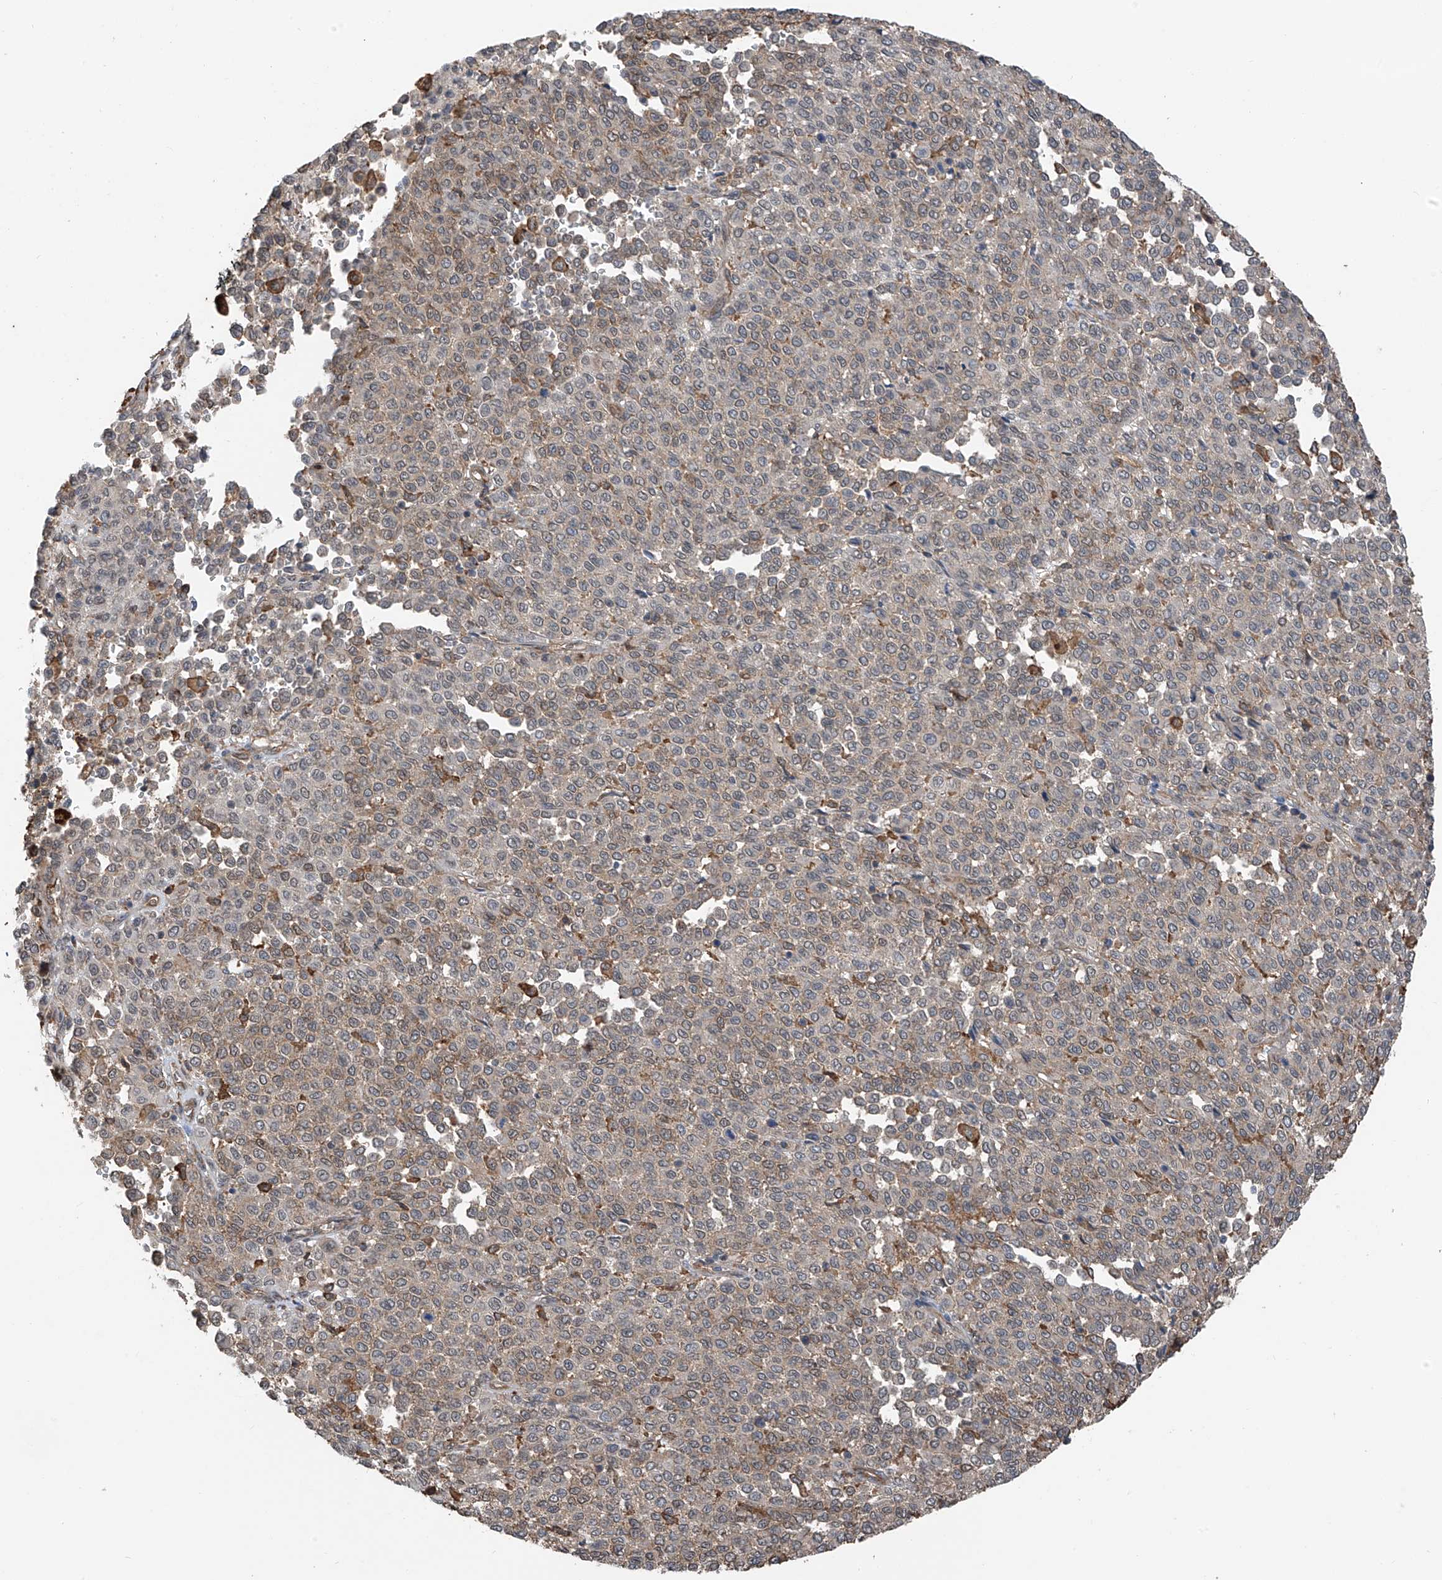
{"staining": {"intensity": "weak", "quantity": "<25%", "location": "cytoplasmic/membranous"}, "tissue": "melanoma", "cell_type": "Tumor cells", "image_type": "cancer", "snomed": [{"axis": "morphology", "description": "Malignant melanoma, Metastatic site"}, {"axis": "topography", "description": "Pancreas"}], "caption": "Human melanoma stained for a protein using immunohistochemistry (IHC) demonstrates no staining in tumor cells.", "gene": "ZNF189", "patient": {"sex": "female", "age": 30}}